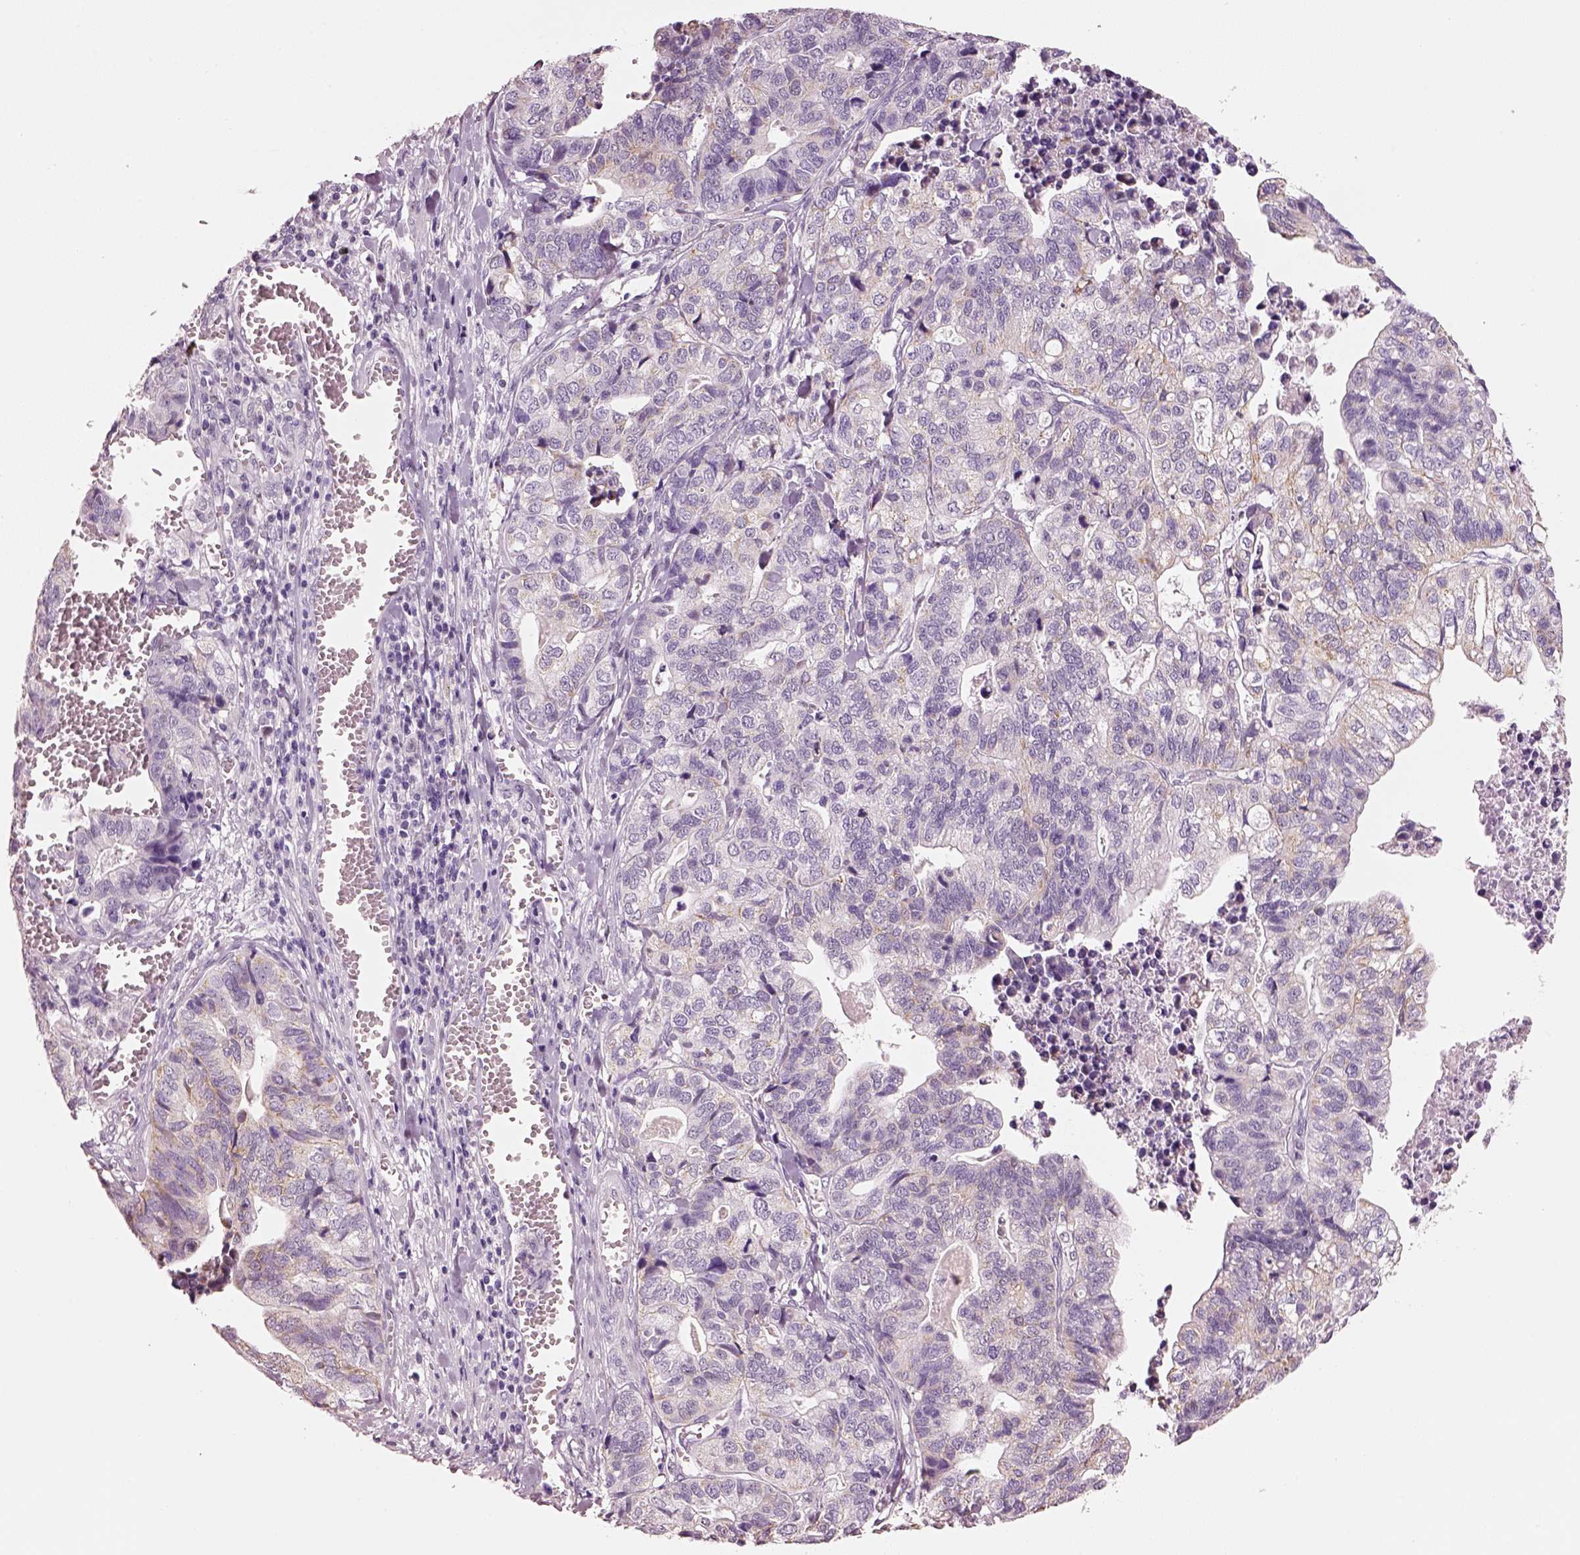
{"staining": {"intensity": "weak", "quantity": "<25%", "location": "cytoplasmic/membranous"}, "tissue": "stomach cancer", "cell_type": "Tumor cells", "image_type": "cancer", "snomed": [{"axis": "morphology", "description": "Adenocarcinoma, NOS"}, {"axis": "topography", "description": "Stomach, upper"}], "caption": "The micrograph demonstrates no staining of tumor cells in stomach cancer.", "gene": "ELSPBP1", "patient": {"sex": "female", "age": 67}}